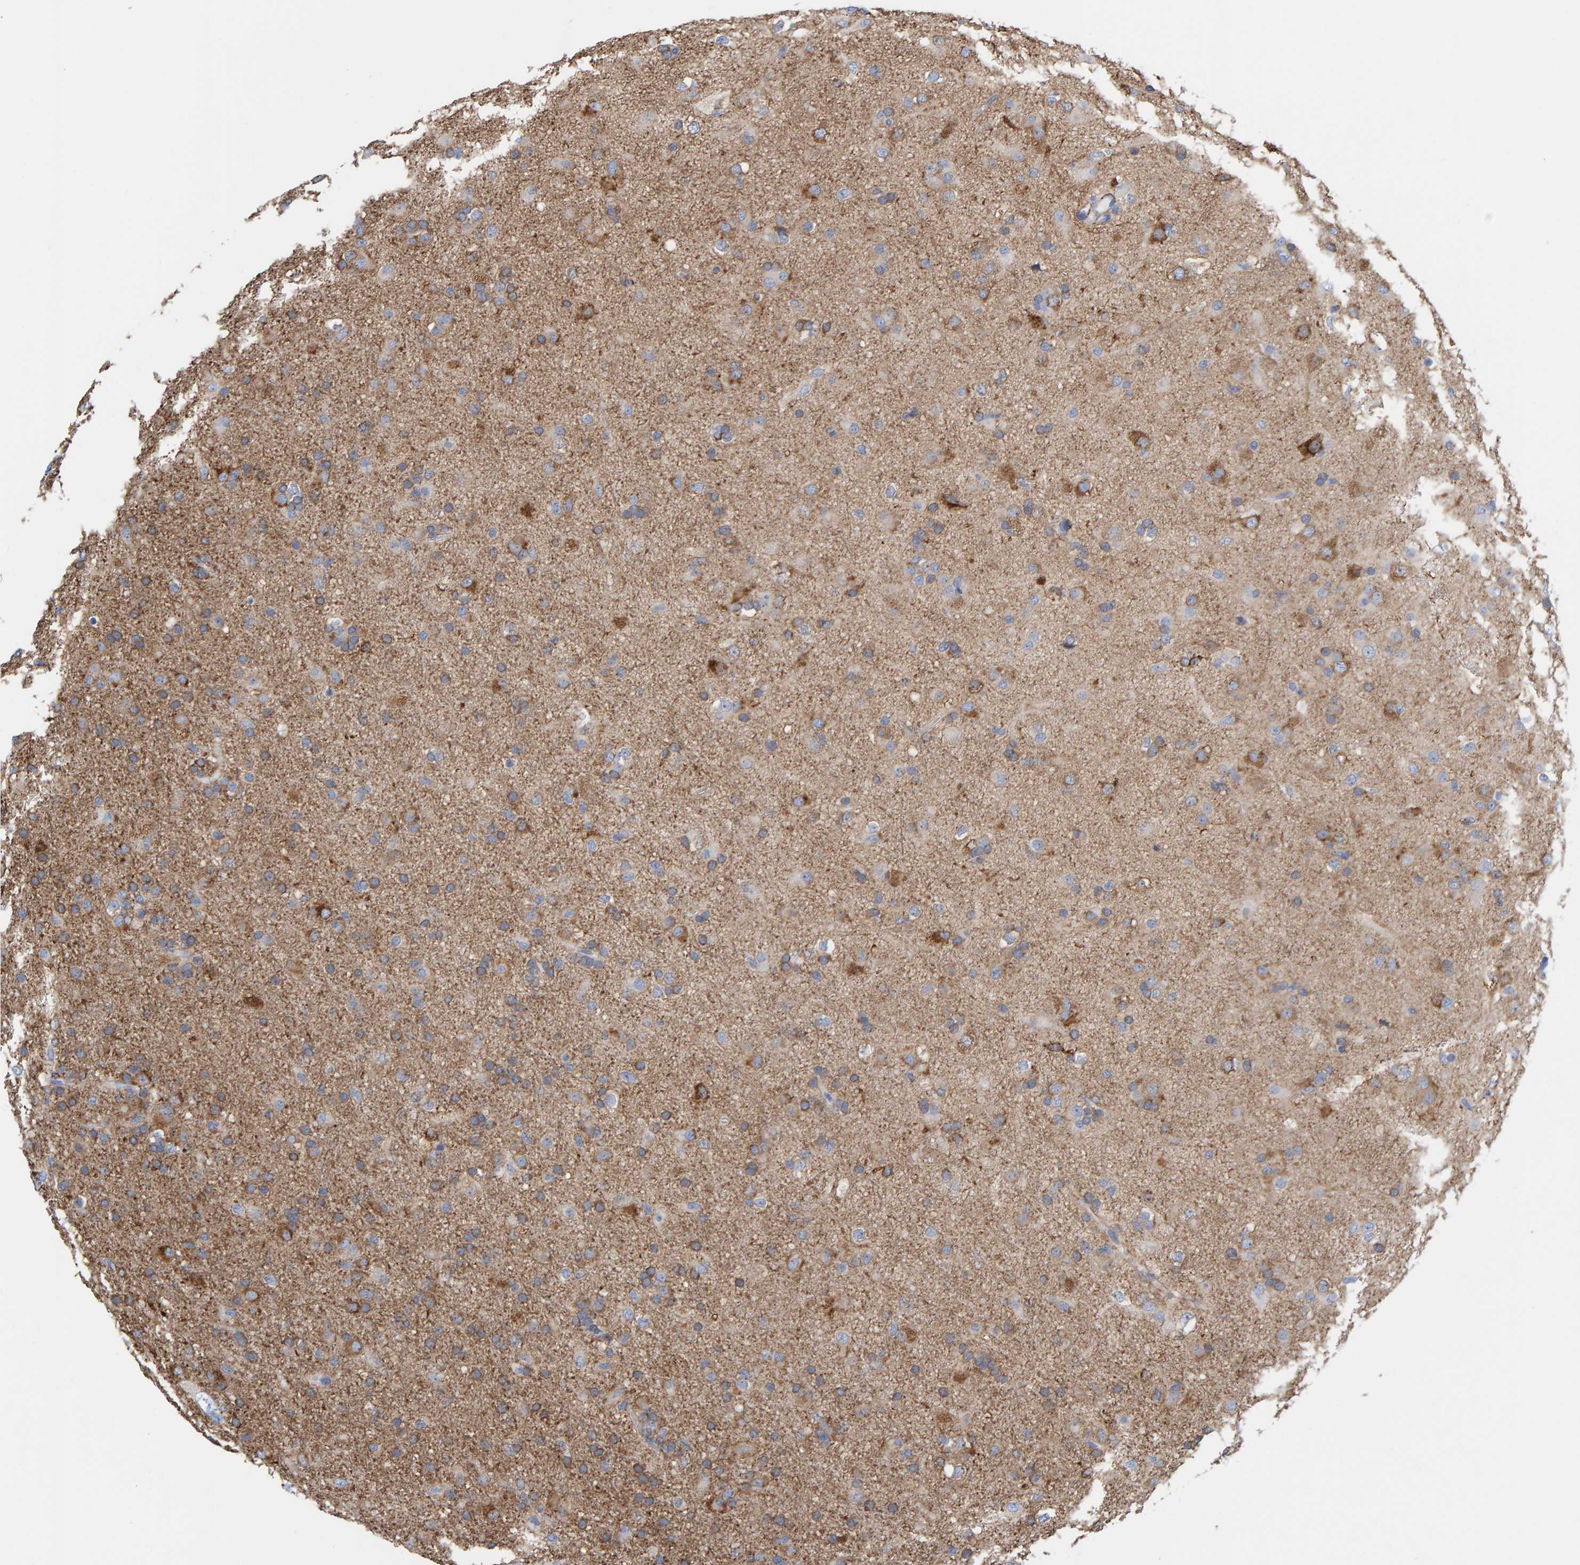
{"staining": {"intensity": "moderate", "quantity": "<25%", "location": "cytoplasmic/membranous"}, "tissue": "glioma", "cell_type": "Tumor cells", "image_type": "cancer", "snomed": [{"axis": "morphology", "description": "Glioma, malignant, Low grade"}, {"axis": "topography", "description": "Brain"}], "caption": "Immunohistochemical staining of human malignant glioma (low-grade) exhibits low levels of moderate cytoplasmic/membranous staining in approximately <25% of tumor cells.", "gene": "MAP1B", "patient": {"sex": "male", "age": 65}}